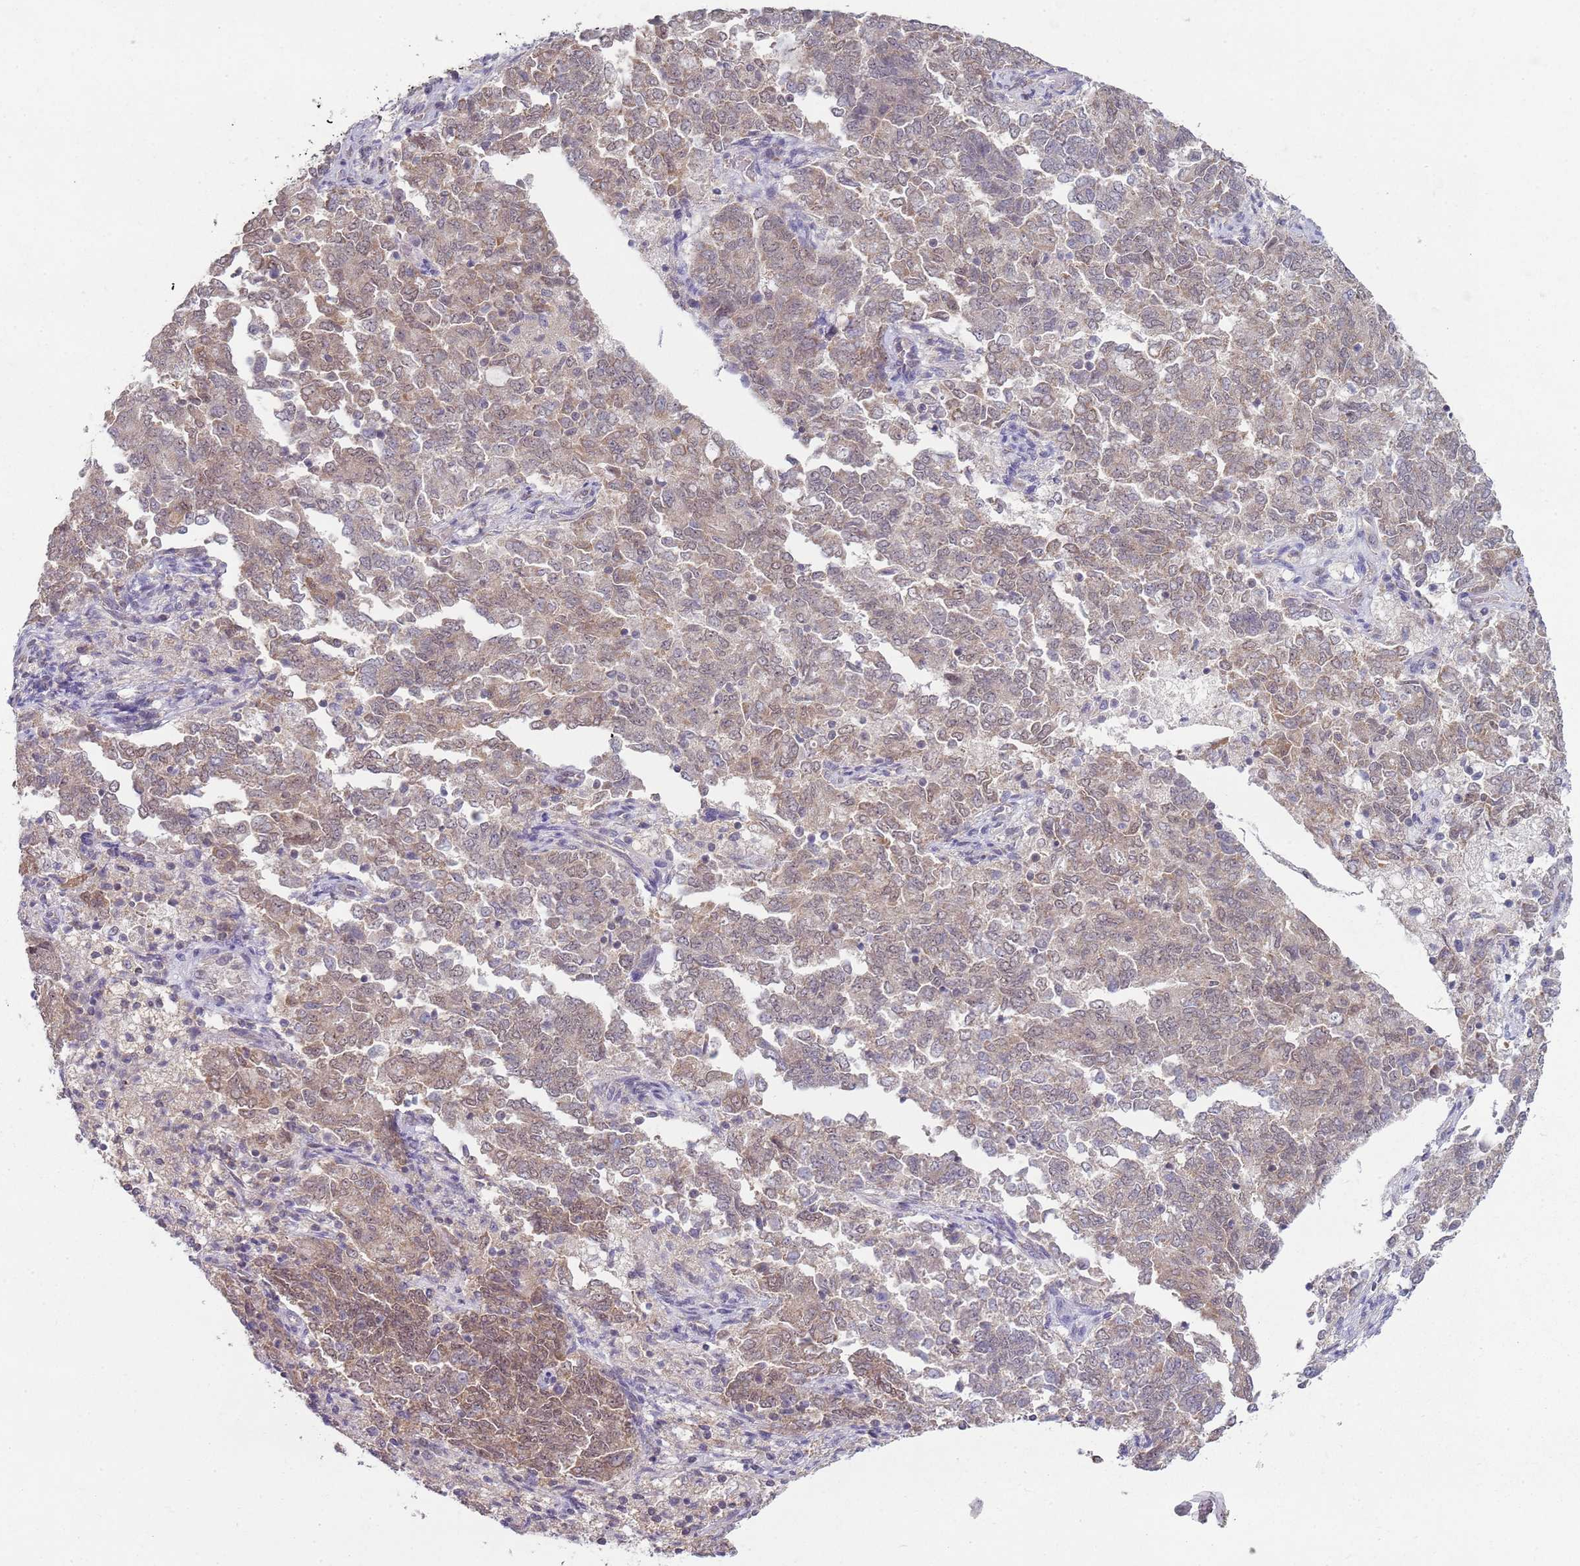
{"staining": {"intensity": "weak", "quantity": "<25%", "location": "nuclear"}, "tissue": "endometrial cancer", "cell_type": "Tumor cells", "image_type": "cancer", "snomed": [{"axis": "morphology", "description": "Adenocarcinoma, NOS"}, {"axis": "topography", "description": "Endometrium"}], "caption": "Tumor cells are negative for brown protein staining in endometrial cancer (adenocarcinoma).", "gene": "SMARCAL1", "patient": {"sex": "female", "age": 80}}